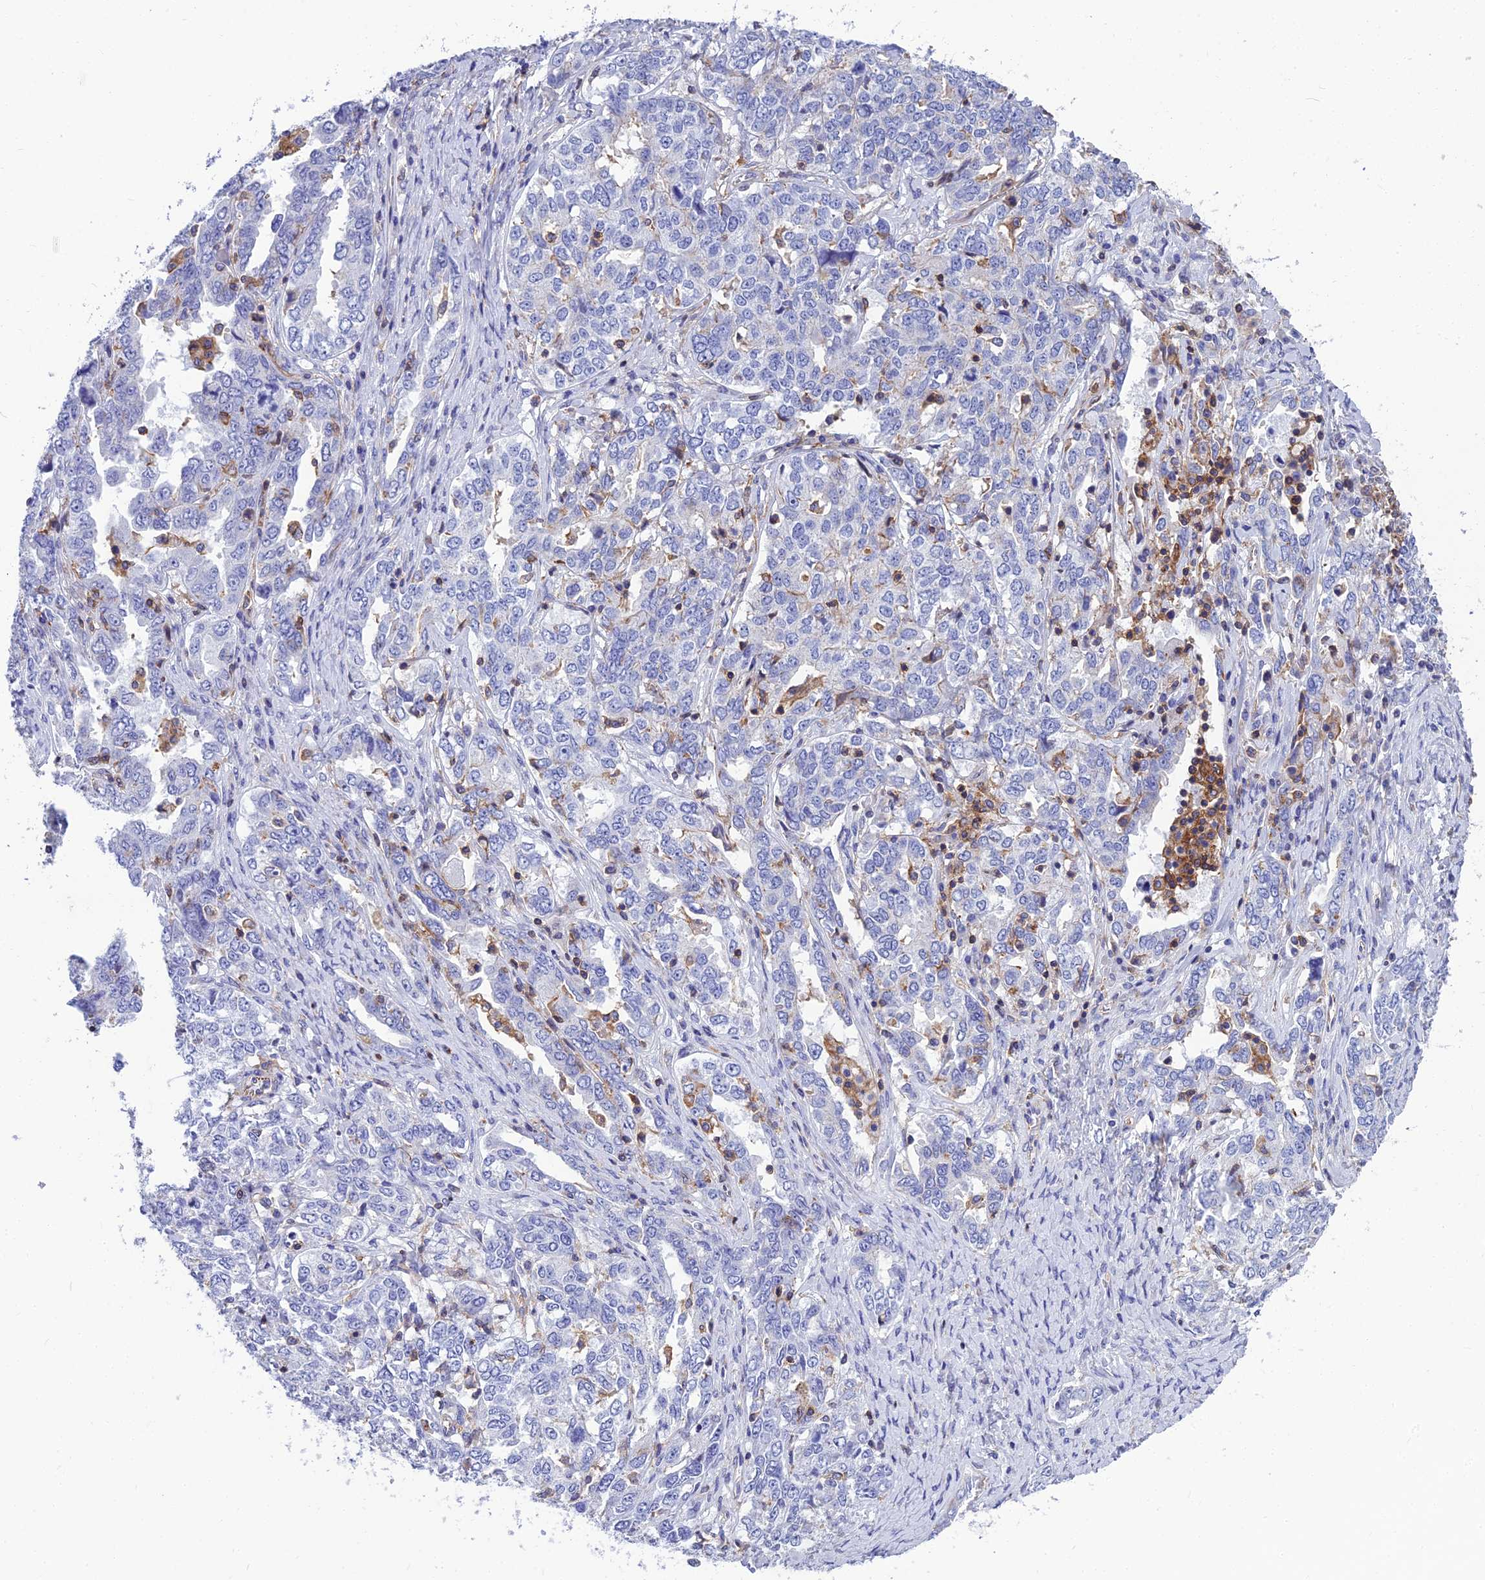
{"staining": {"intensity": "negative", "quantity": "none", "location": "none"}, "tissue": "ovarian cancer", "cell_type": "Tumor cells", "image_type": "cancer", "snomed": [{"axis": "morphology", "description": "Carcinoma, endometroid"}, {"axis": "topography", "description": "Ovary"}], "caption": "The immunohistochemistry image has no significant positivity in tumor cells of ovarian cancer (endometroid carcinoma) tissue.", "gene": "PPP1R18", "patient": {"sex": "female", "age": 62}}